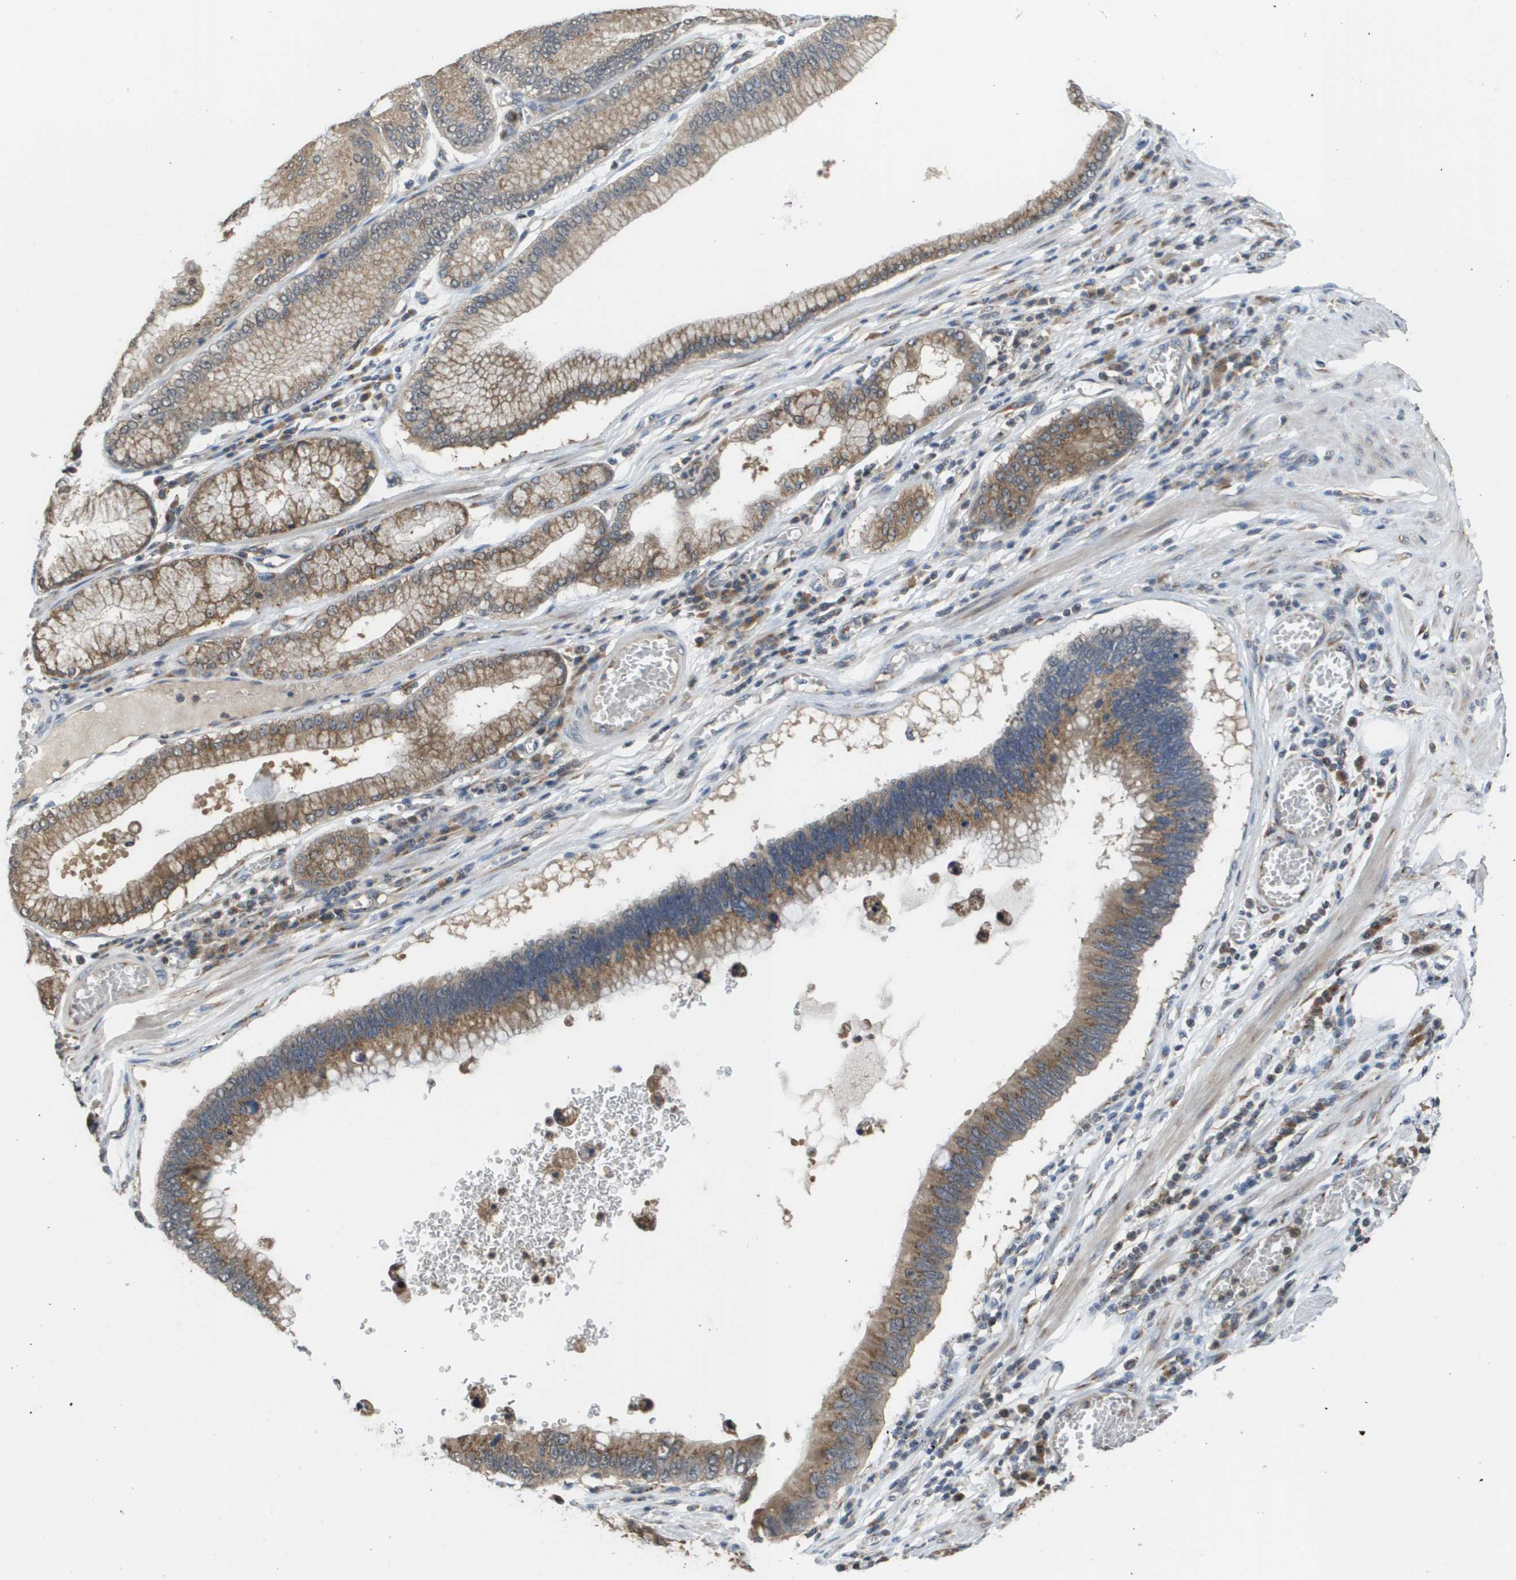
{"staining": {"intensity": "moderate", "quantity": "25%-75%", "location": "cytoplasmic/membranous"}, "tissue": "stomach cancer", "cell_type": "Tumor cells", "image_type": "cancer", "snomed": [{"axis": "morphology", "description": "Adenocarcinoma, NOS"}, {"axis": "topography", "description": "Stomach"}], "caption": "The immunohistochemical stain shows moderate cytoplasmic/membranous staining in tumor cells of stomach cancer (adenocarcinoma) tissue.", "gene": "PCK1", "patient": {"sex": "male", "age": 59}}